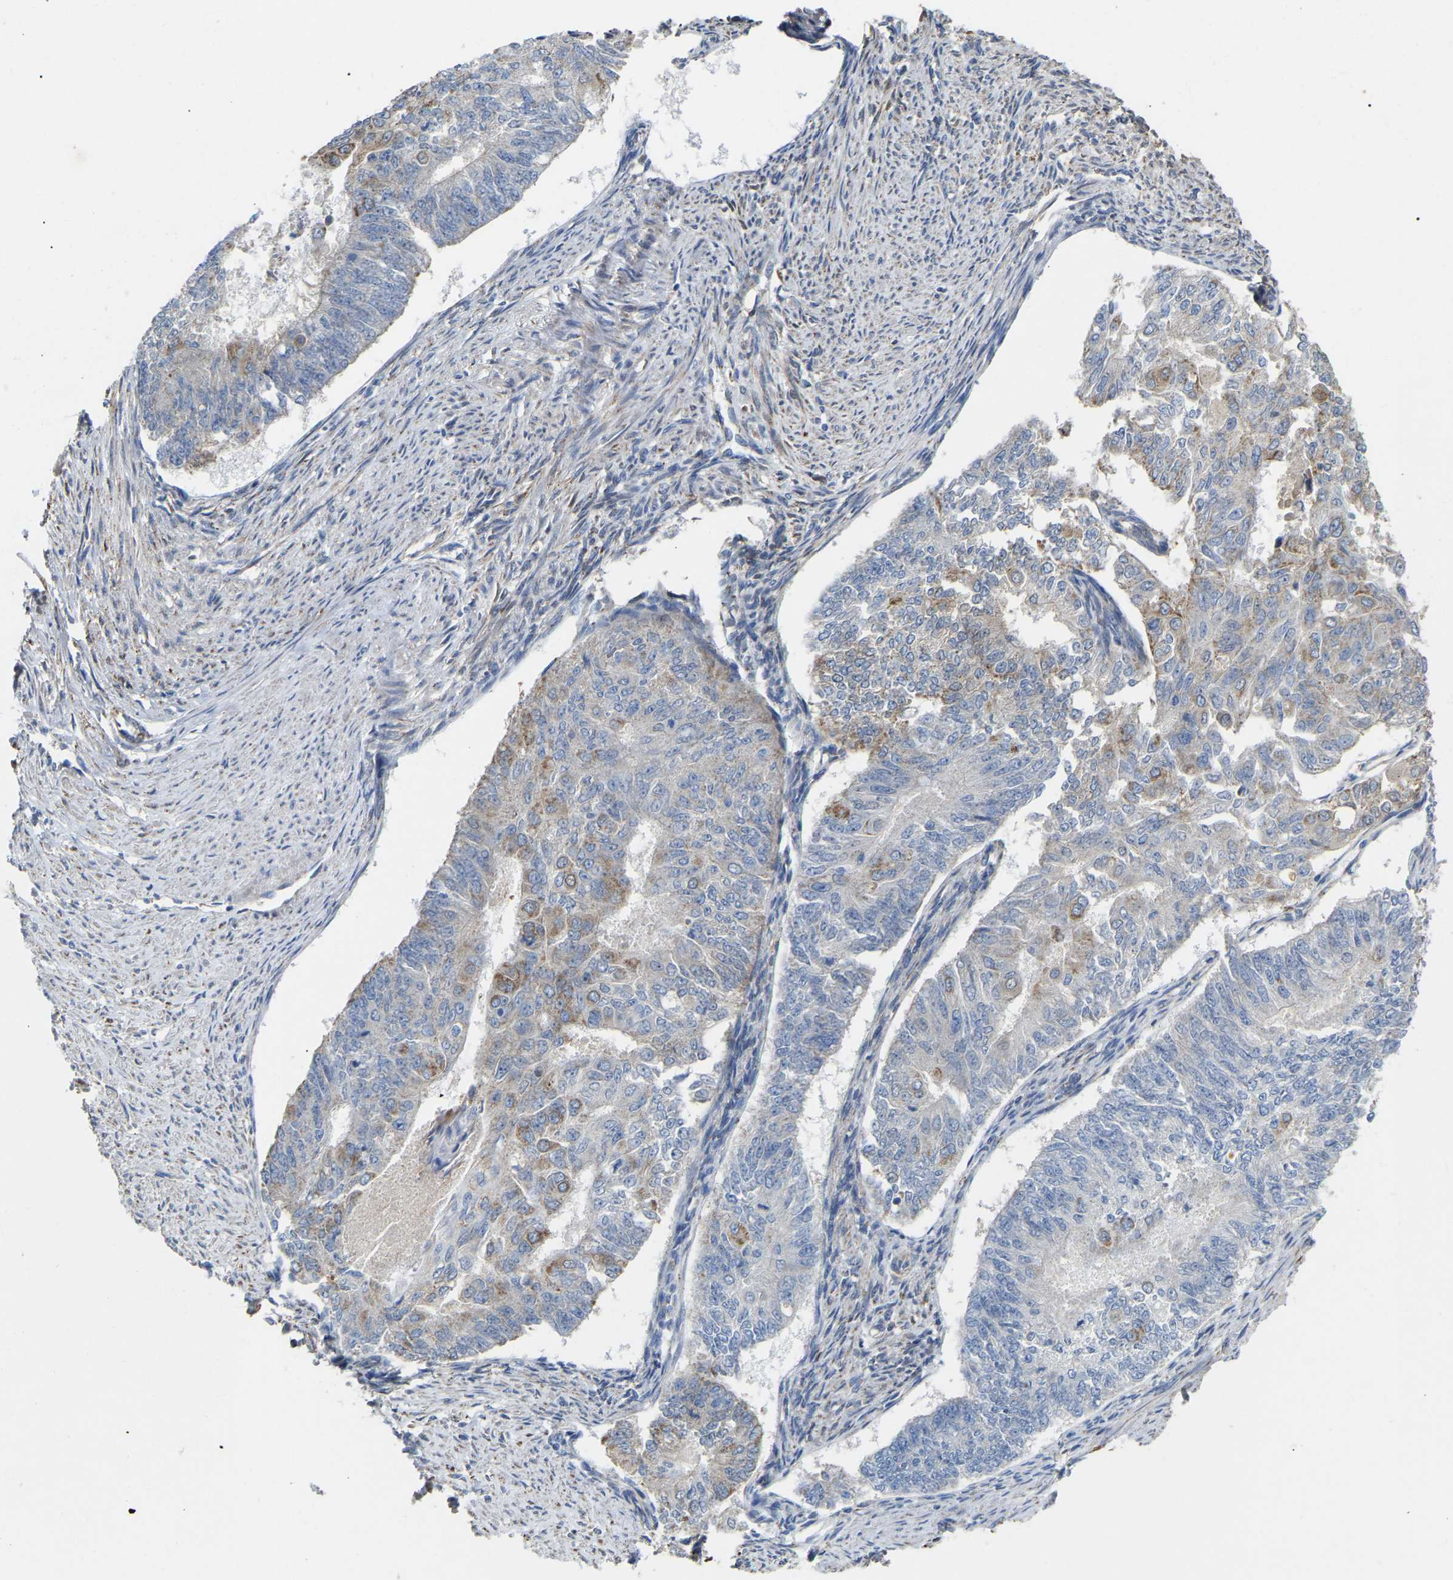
{"staining": {"intensity": "weak", "quantity": "<25%", "location": "cytoplasmic/membranous"}, "tissue": "endometrial cancer", "cell_type": "Tumor cells", "image_type": "cancer", "snomed": [{"axis": "morphology", "description": "Adenocarcinoma, NOS"}, {"axis": "topography", "description": "Endometrium"}], "caption": "Image shows no protein staining in tumor cells of endometrial adenocarcinoma tissue. (Brightfield microscopy of DAB (3,3'-diaminobenzidine) immunohistochemistry (IHC) at high magnification).", "gene": "HIBADH", "patient": {"sex": "female", "age": 32}}